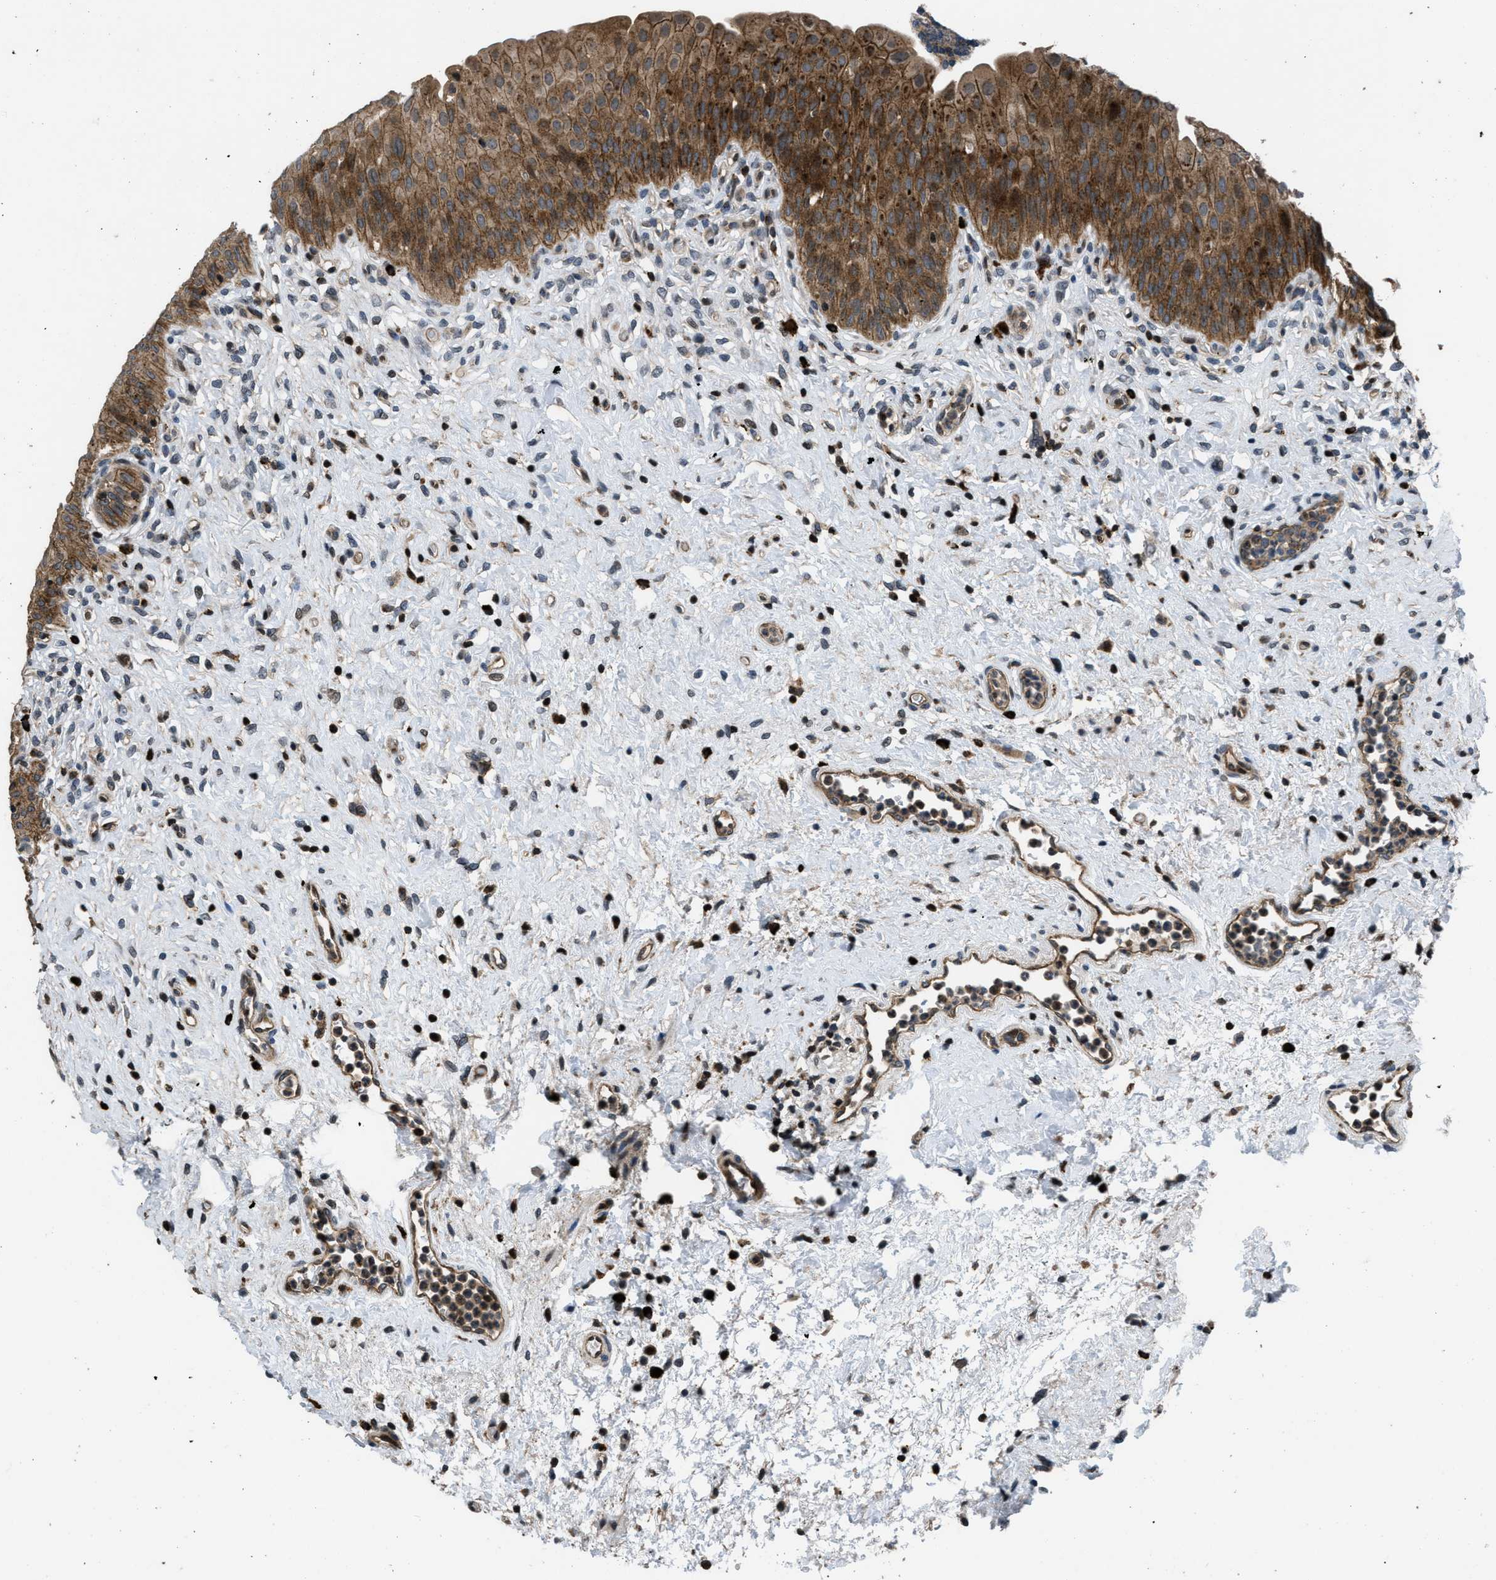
{"staining": {"intensity": "moderate", "quantity": ">75%", "location": "cytoplasmic/membranous"}, "tissue": "urinary bladder", "cell_type": "Urothelial cells", "image_type": "normal", "snomed": [{"axis": "morphology", "description": "Normal tissue, NOS"}, {"axis": "topography", "description": "Urinary bladder"}], "caption": "Immunohistochemistry (IHC) (DAB) staining of normal urinary bladder shows moderate cytoplasmic/membranous protein expression in approximately >75% of urothelial cells.", "gene": "CTBS", "patient": {"sex": "male", "age": 46}}